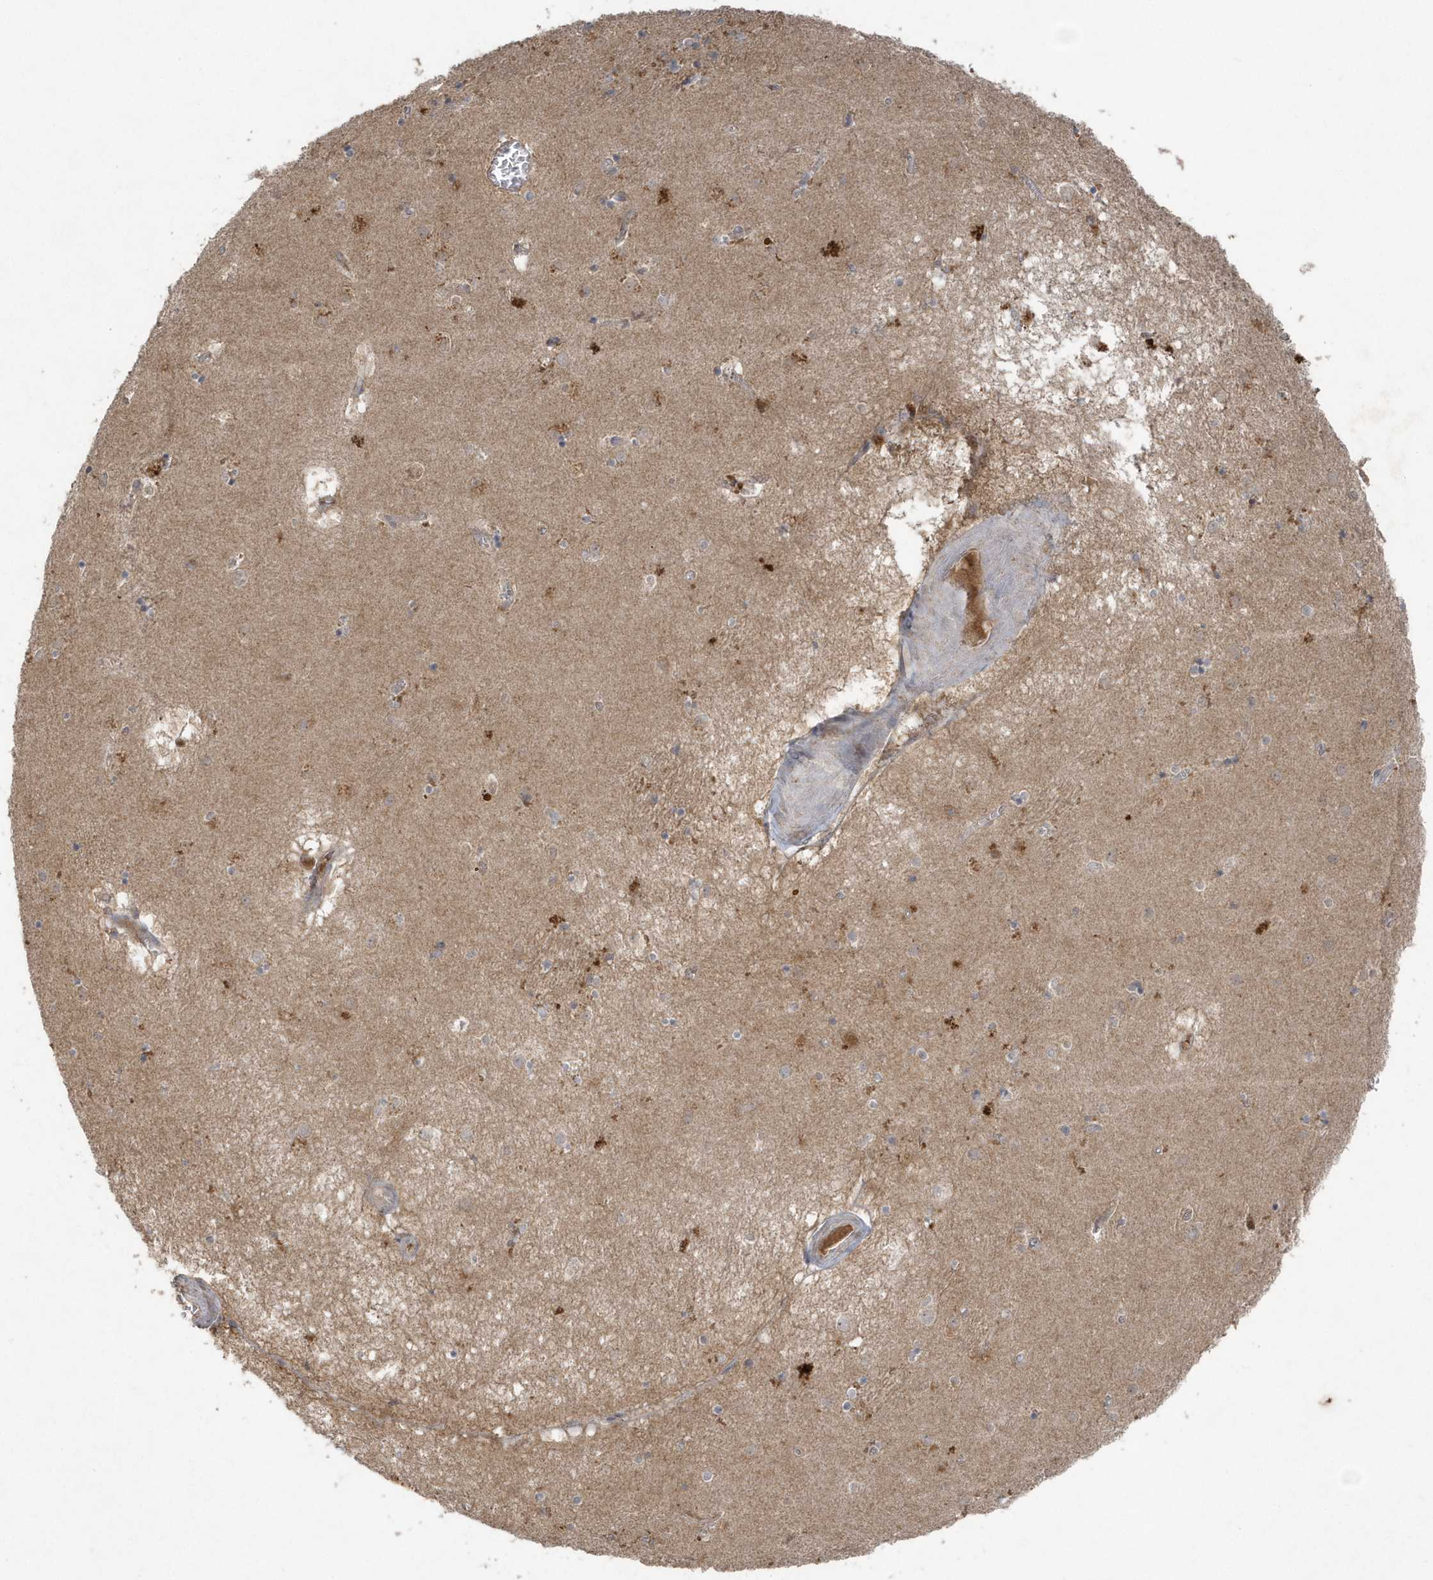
{"staining": {"intensity": "weak", "quantity": "<25%", "location": "cytoplasmic/membranous"}, "tissue": "caudate", "cell_type": "Glial cells", "image_type": "normal", "snomed": [{"axis": "morphology", "description": "Normal tissue, NOS"}, {"axis": "topography", "description": "Lateral ventricle wall"}], "caption": "DAB immunohistochemical staining of benign human caudate exhibits no significant expression in glial cells. (Immunohistochemistry (ihc), brightfield microscopy, high magnification).", "gene": "C1RL", "patient": {"sex": "male", "age": 70}}